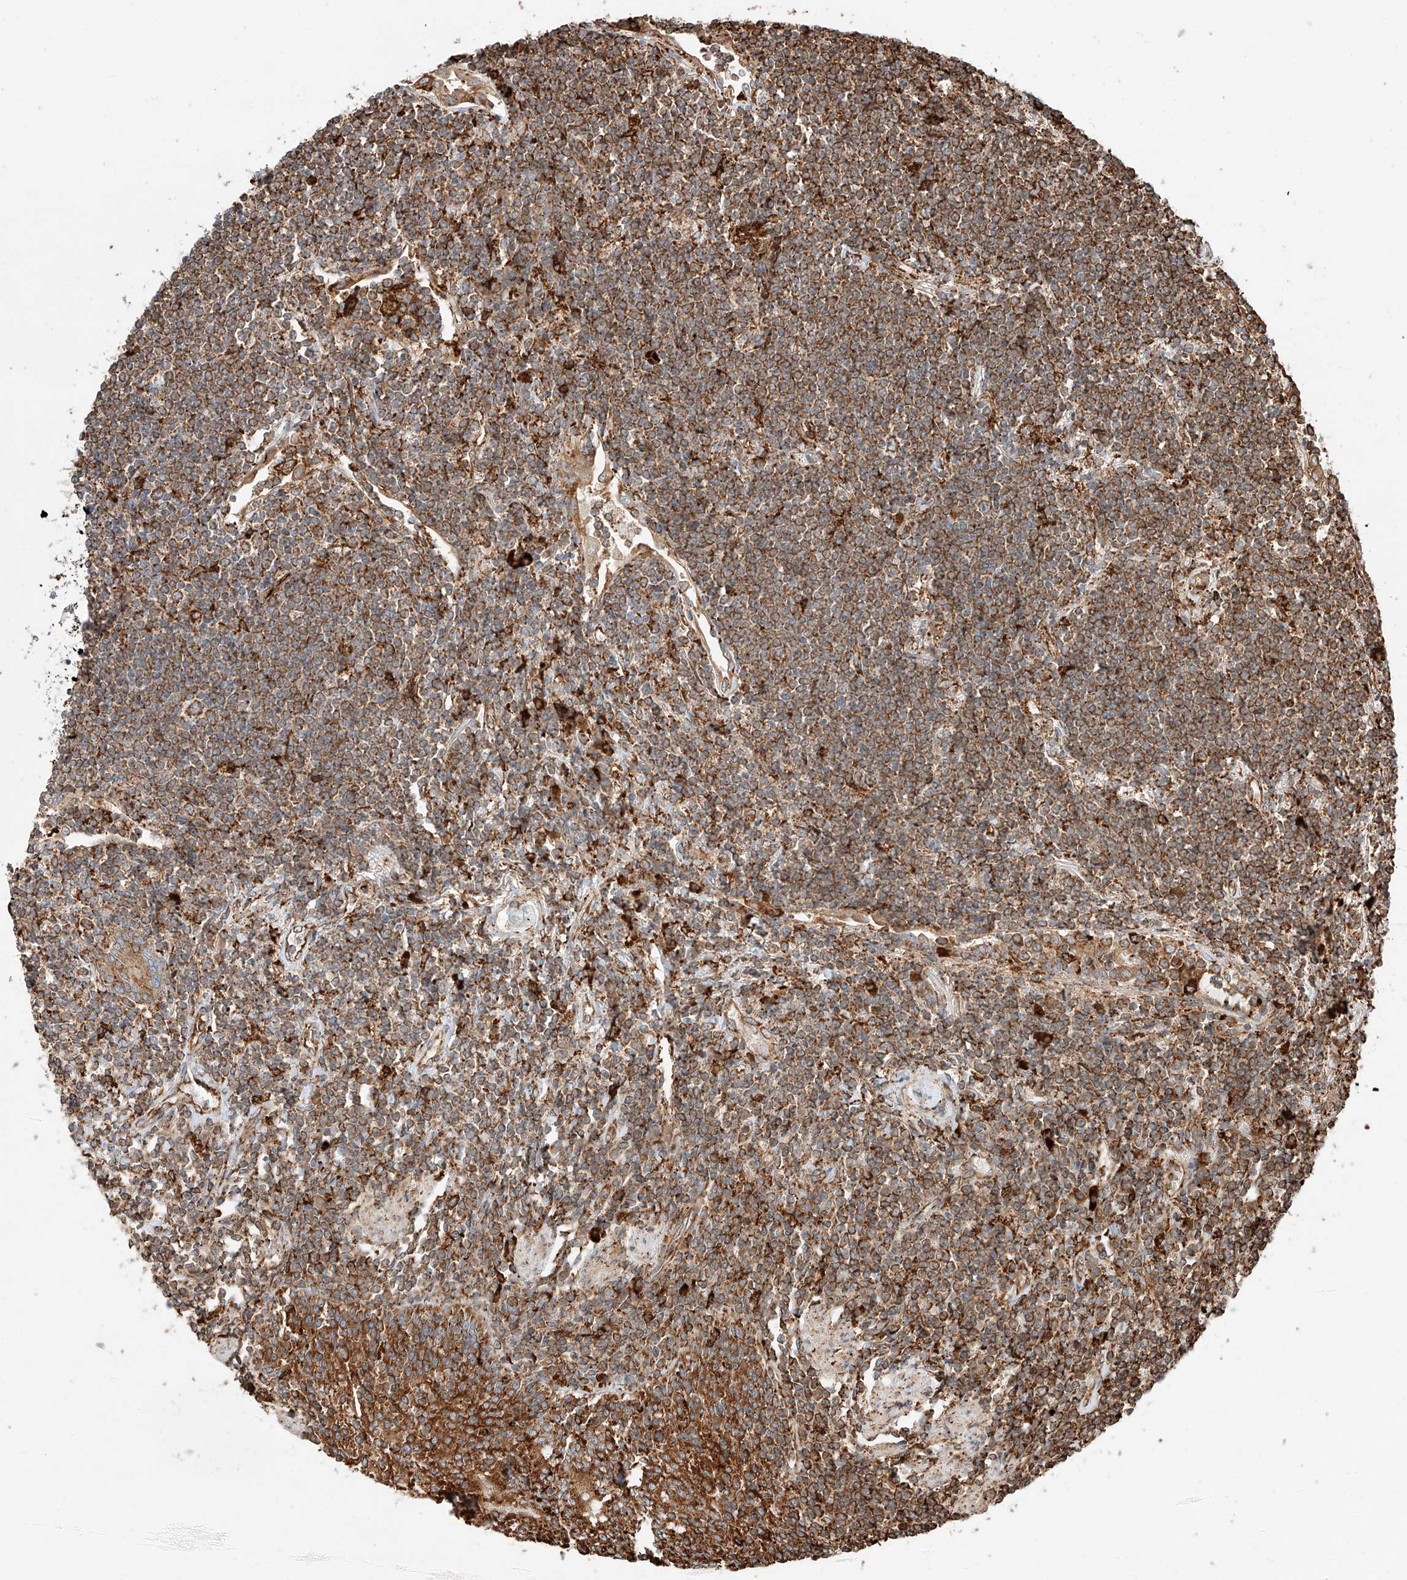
{"staining": {"intensity": "strong", "quantity": ">75%", "location": "cytoplasmic/membranous"}, "tissue": "lymphoma", "cell_type": "Tumor cells", "image_type": "cancer", "snomed": [{"axis": "morphology", "description": "Malignant lymphoma, non-Hodgkin's type, Low grade"}, {"axis": "topography", "description": "Lung"}], "caption": "Lymphoma stained with a brown dye shows strong cytoplasmic/membranous positive expression in approximately >75% of tumor cells.", "gene": "ZNF84", "patient": {"sex": "female", "age": 71}}